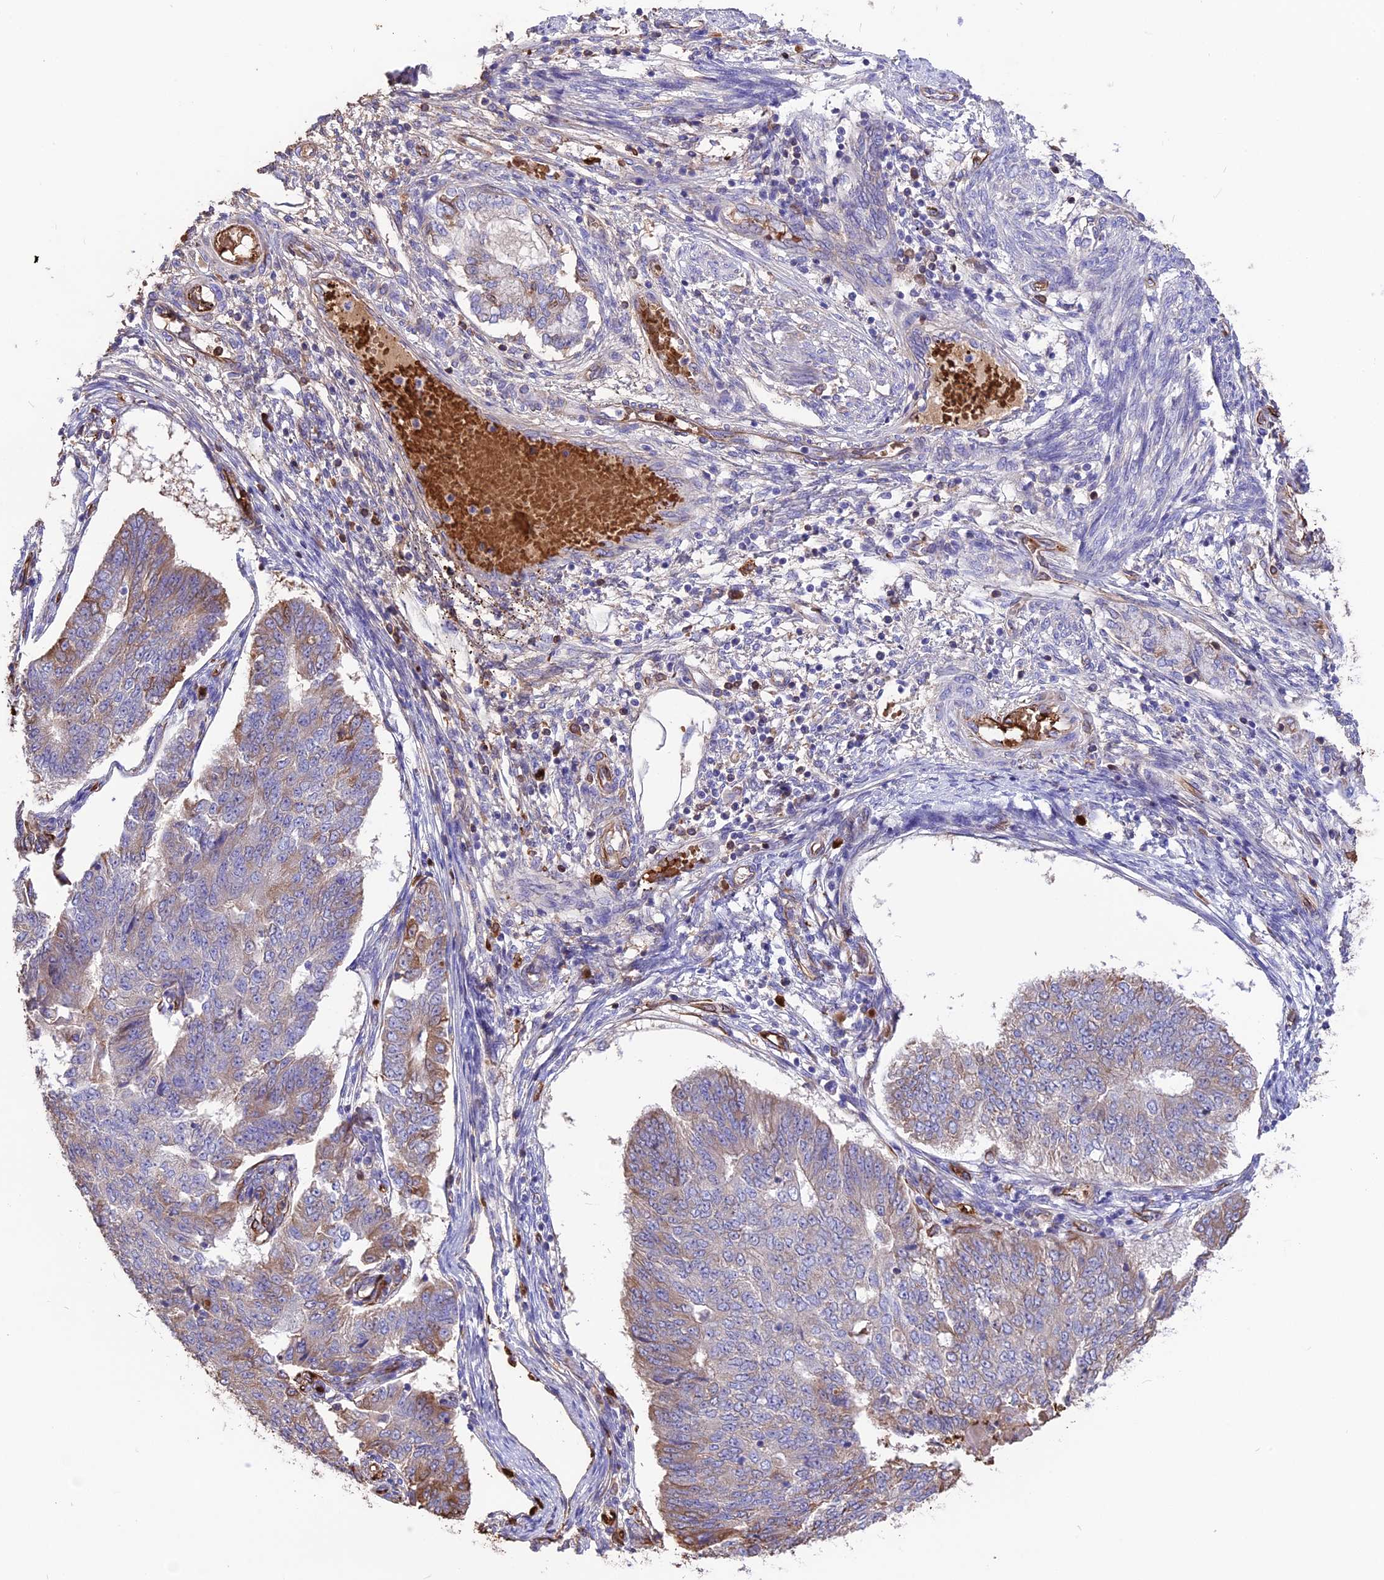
{"staining": {"intensity": "moderate", "quantity": "<25%", "location": "cytoplasmic/membranous"}, "tissue": "endometrial cancer", "cell_type": "Tumor cells", "image_type": "cancer", "snomed": [{"axis": "morphology", "description": "Adenocarcinoma, NOS"}, {"axis": "topography", "description": "Endometrium"}], "caption": "Endometrial cancer was stained to show a protein in brown. There is low levels of moderate cytoplasmic/membranous staining in about <25% of tumor cells.", "gene": "TTC4", "patient": {"sex": "female", "age": 32}}